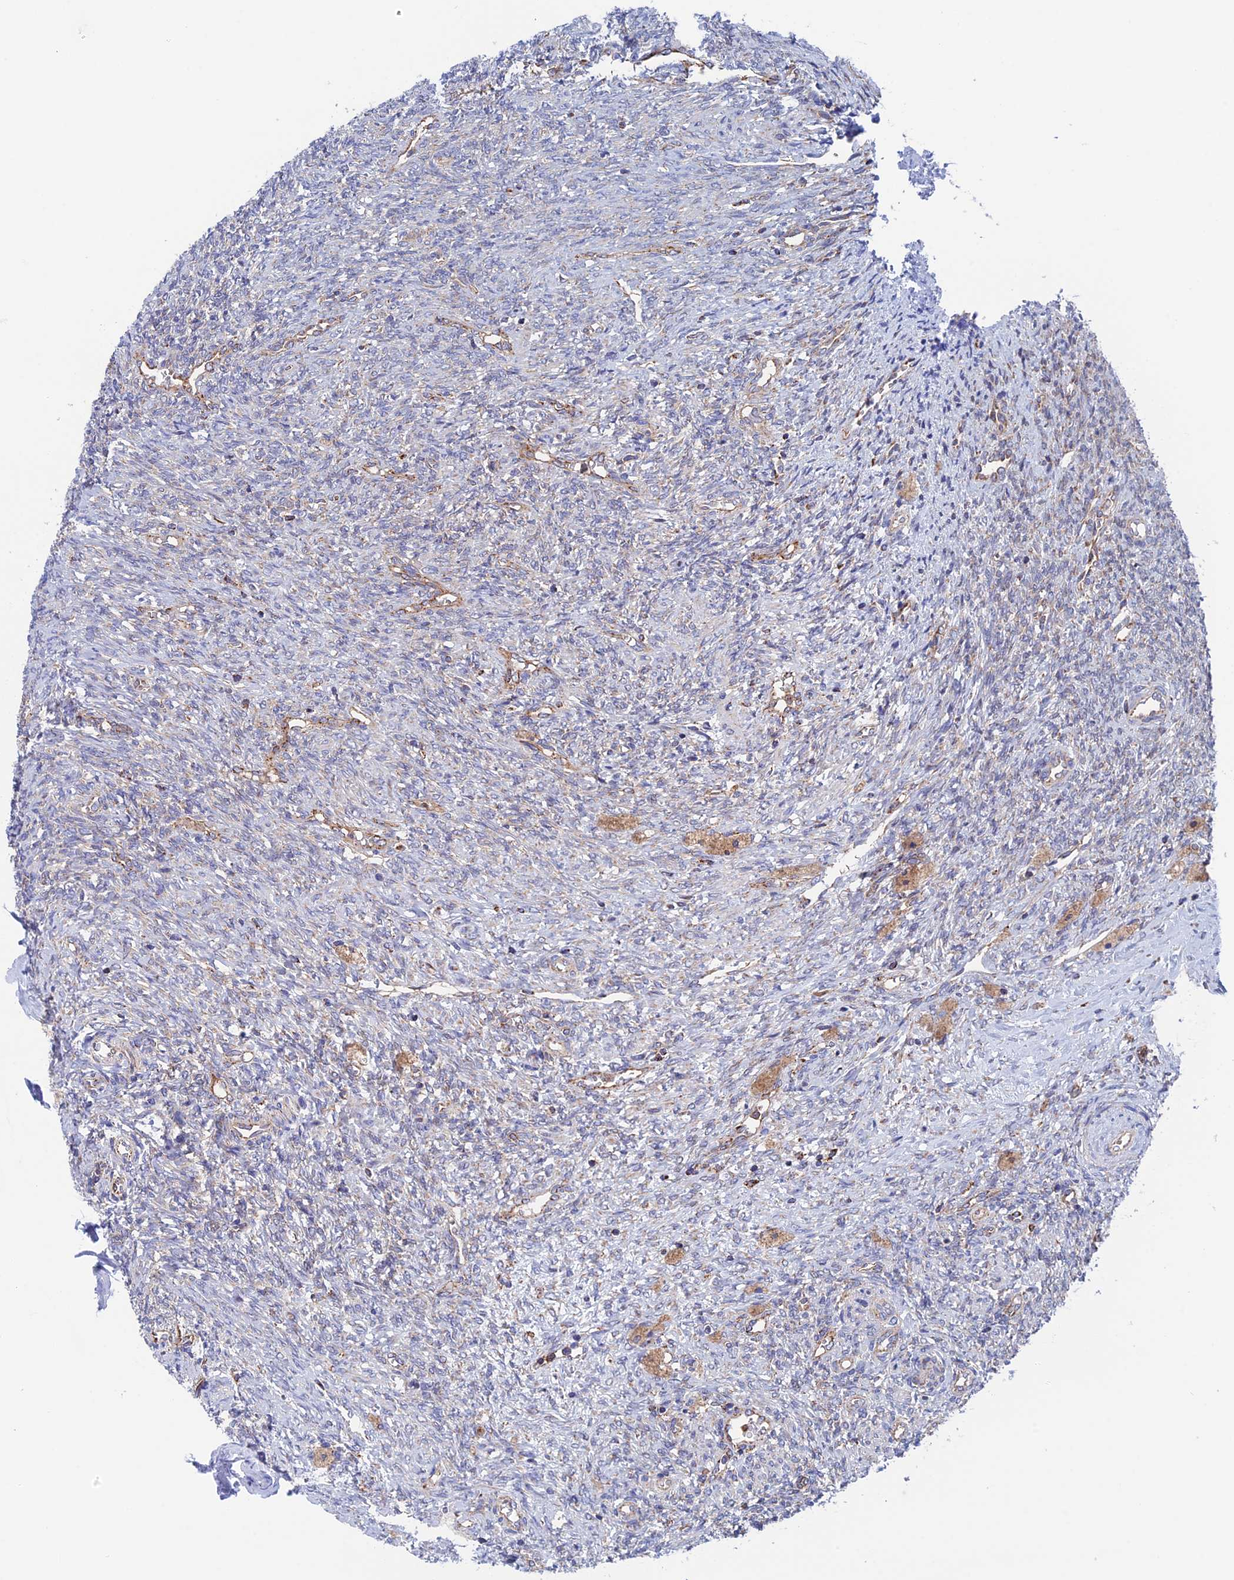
{"staining": {"intensity": "negative", "quantity": "none", "location": "none"}, "tissue": "ovary", "cell_type": "Ovarian stroma cells", "image_type": "normal", "snomed": [{"axis": "morphology", "description": "Normal tissue, NOS"}, {"axis": "topography", "description": "Ovary"}], "caption": "Normal ovary was stained to show a protein in brown. There is no significant positivity in ovarian stroma cells. Nuclei are stained in blue.", "gene": "WDR83", "patient": {"sex": "female", "age": 41}}